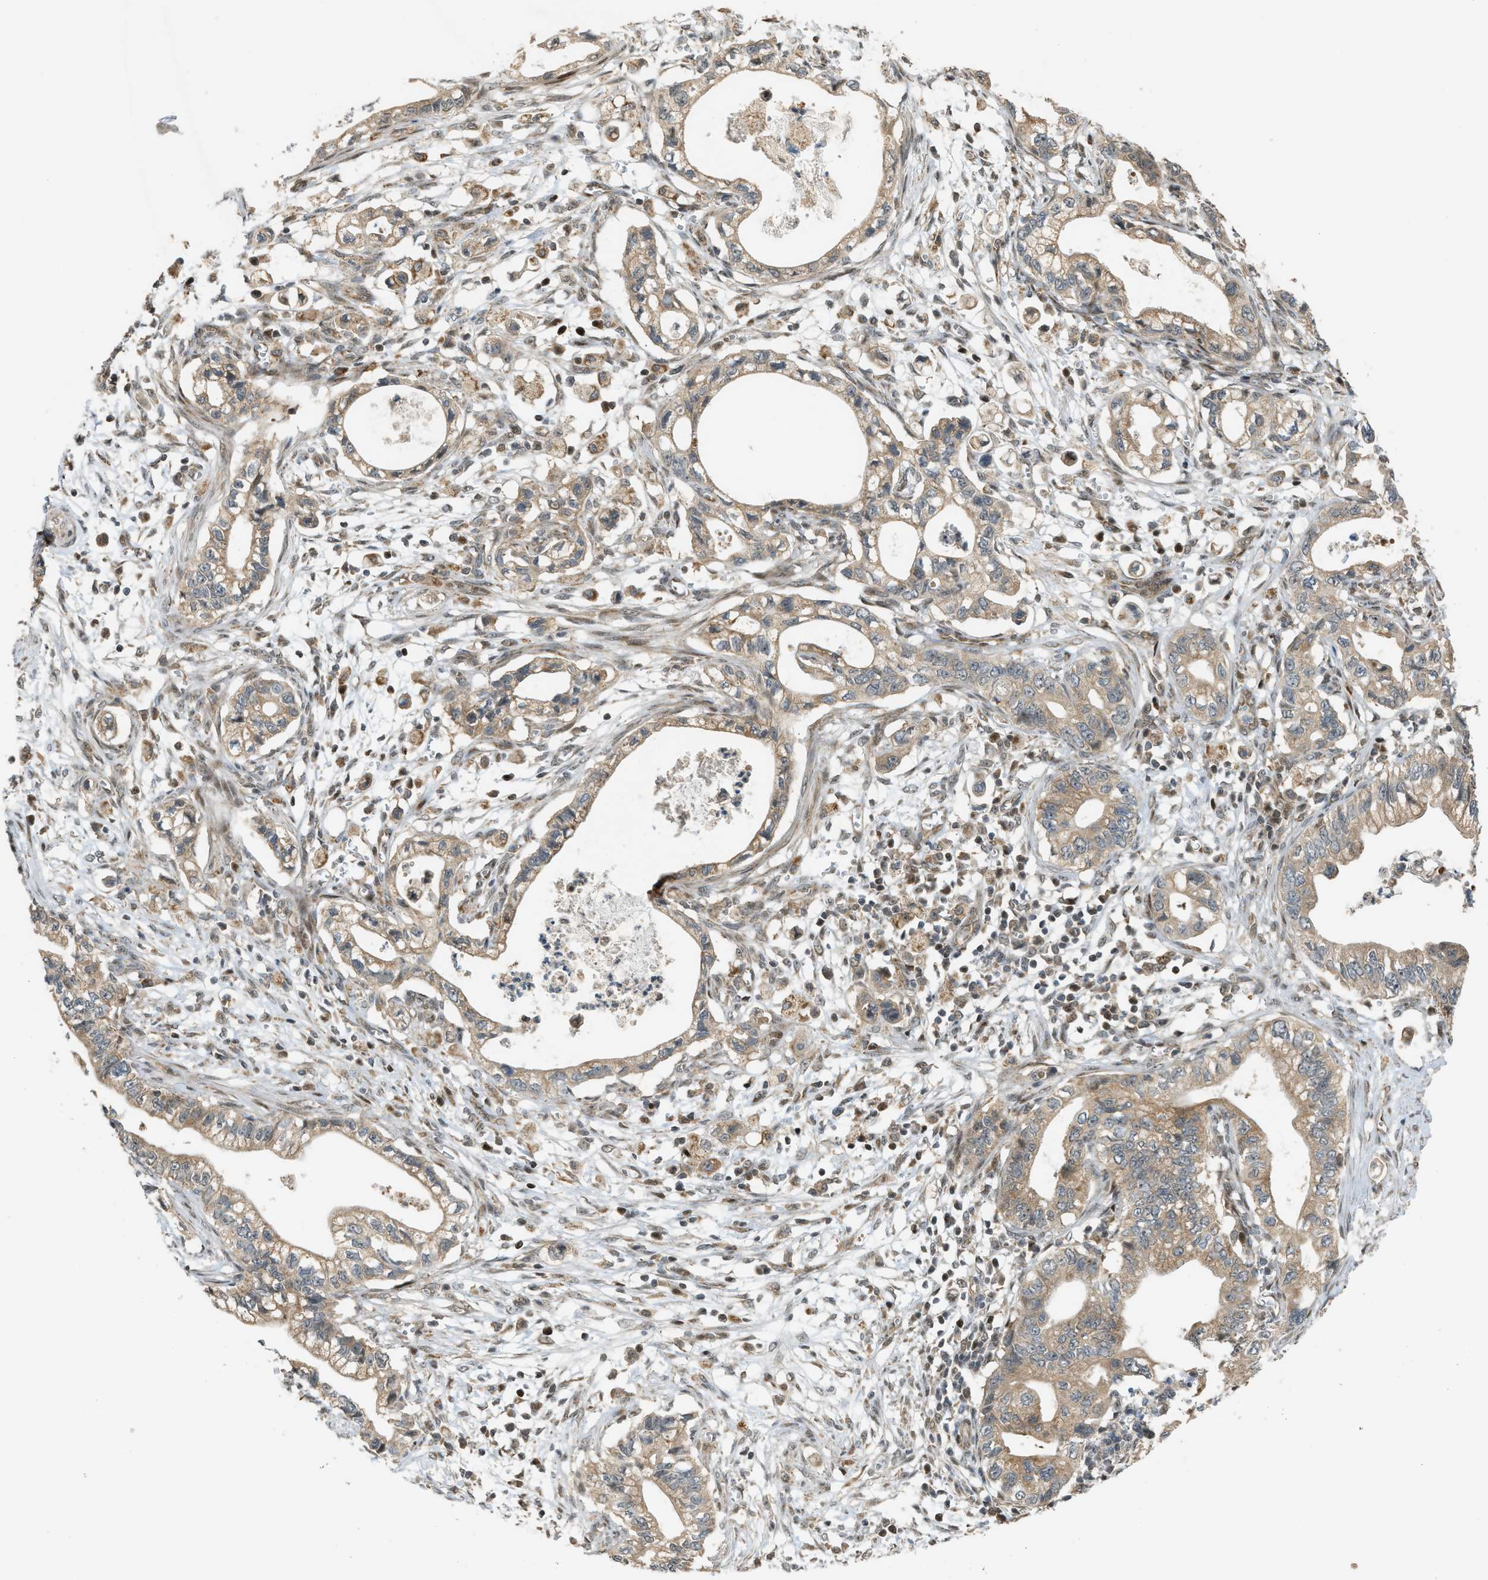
{"staining": {"intensity": "moderate", "quantity": ">75%", "location": "cytoplasmic/membranous"}, "tissue": "pancreatic cancer", "cell_type": "Tumor cells", "image_type": "cancer", "snomed": [{"axis": "morphology", "description": "Adenocarcinoma, NOS"}, {"axis": "topography", "description": "Pancreas"}], "caption": "A high-resolution histopathology image shows immunohistochemistry staining of adenocarcinoma (pancreatic), which reveals moderate cytoplasmic/membranous expression in approximately >75% of tumor cells.", "gene": "CCDC186", "patient": {"sex": "male", "age": 56}}